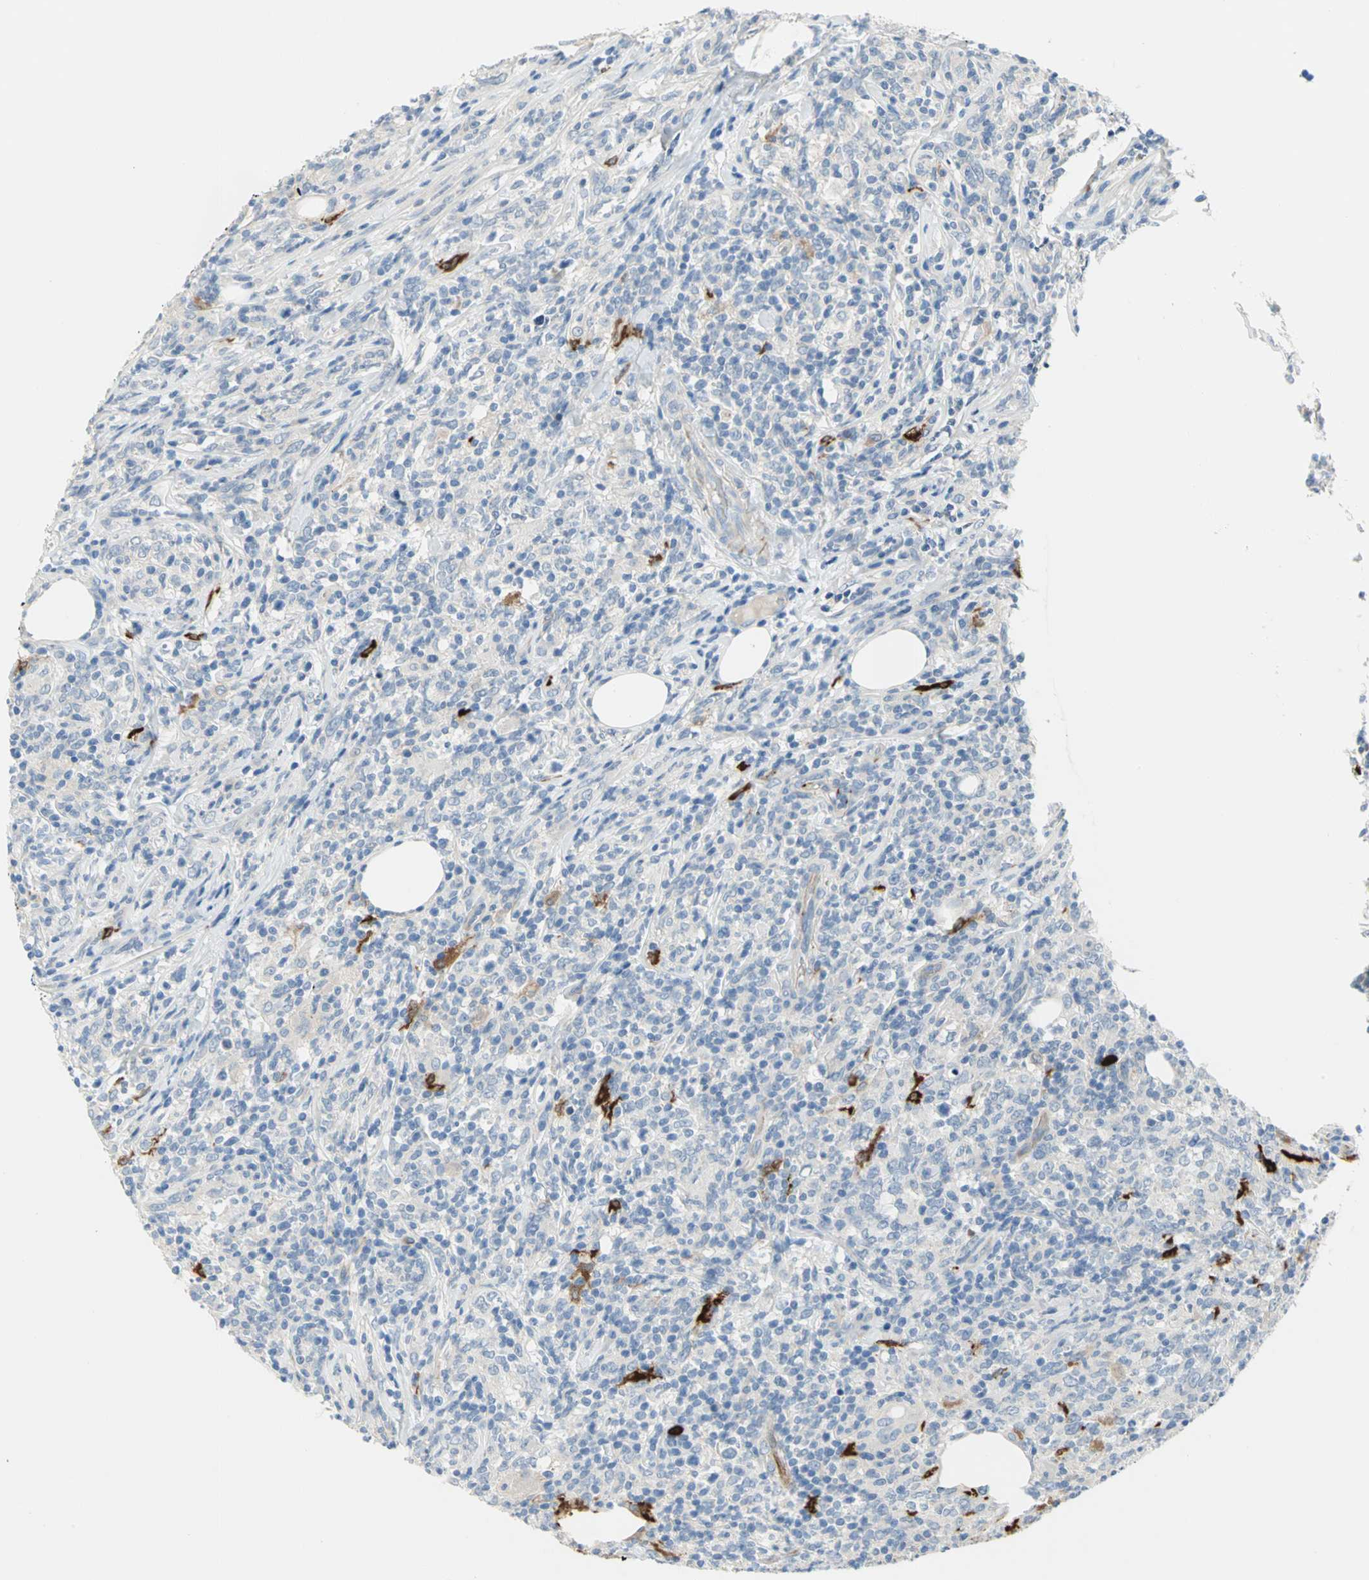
{"staining": {"intensity": "negative", "quantity": "none", "location": "none"}, "tissue": "lymphoma", "cell_type": "Tumor cells", "image_type": "cancer", "snomed": [{"axis": "morphology", "description": "Malignant lymphoma, non-Hodgkin's type, High grade"}, {"axis": "topography", "description": "Lymph node"}], "caption": "Photomicrograph shows no significant protein positivity in tumor cells of lymphoma.", "gene": "ALOX15", "patient": {"sex": "female", "age": 84}}